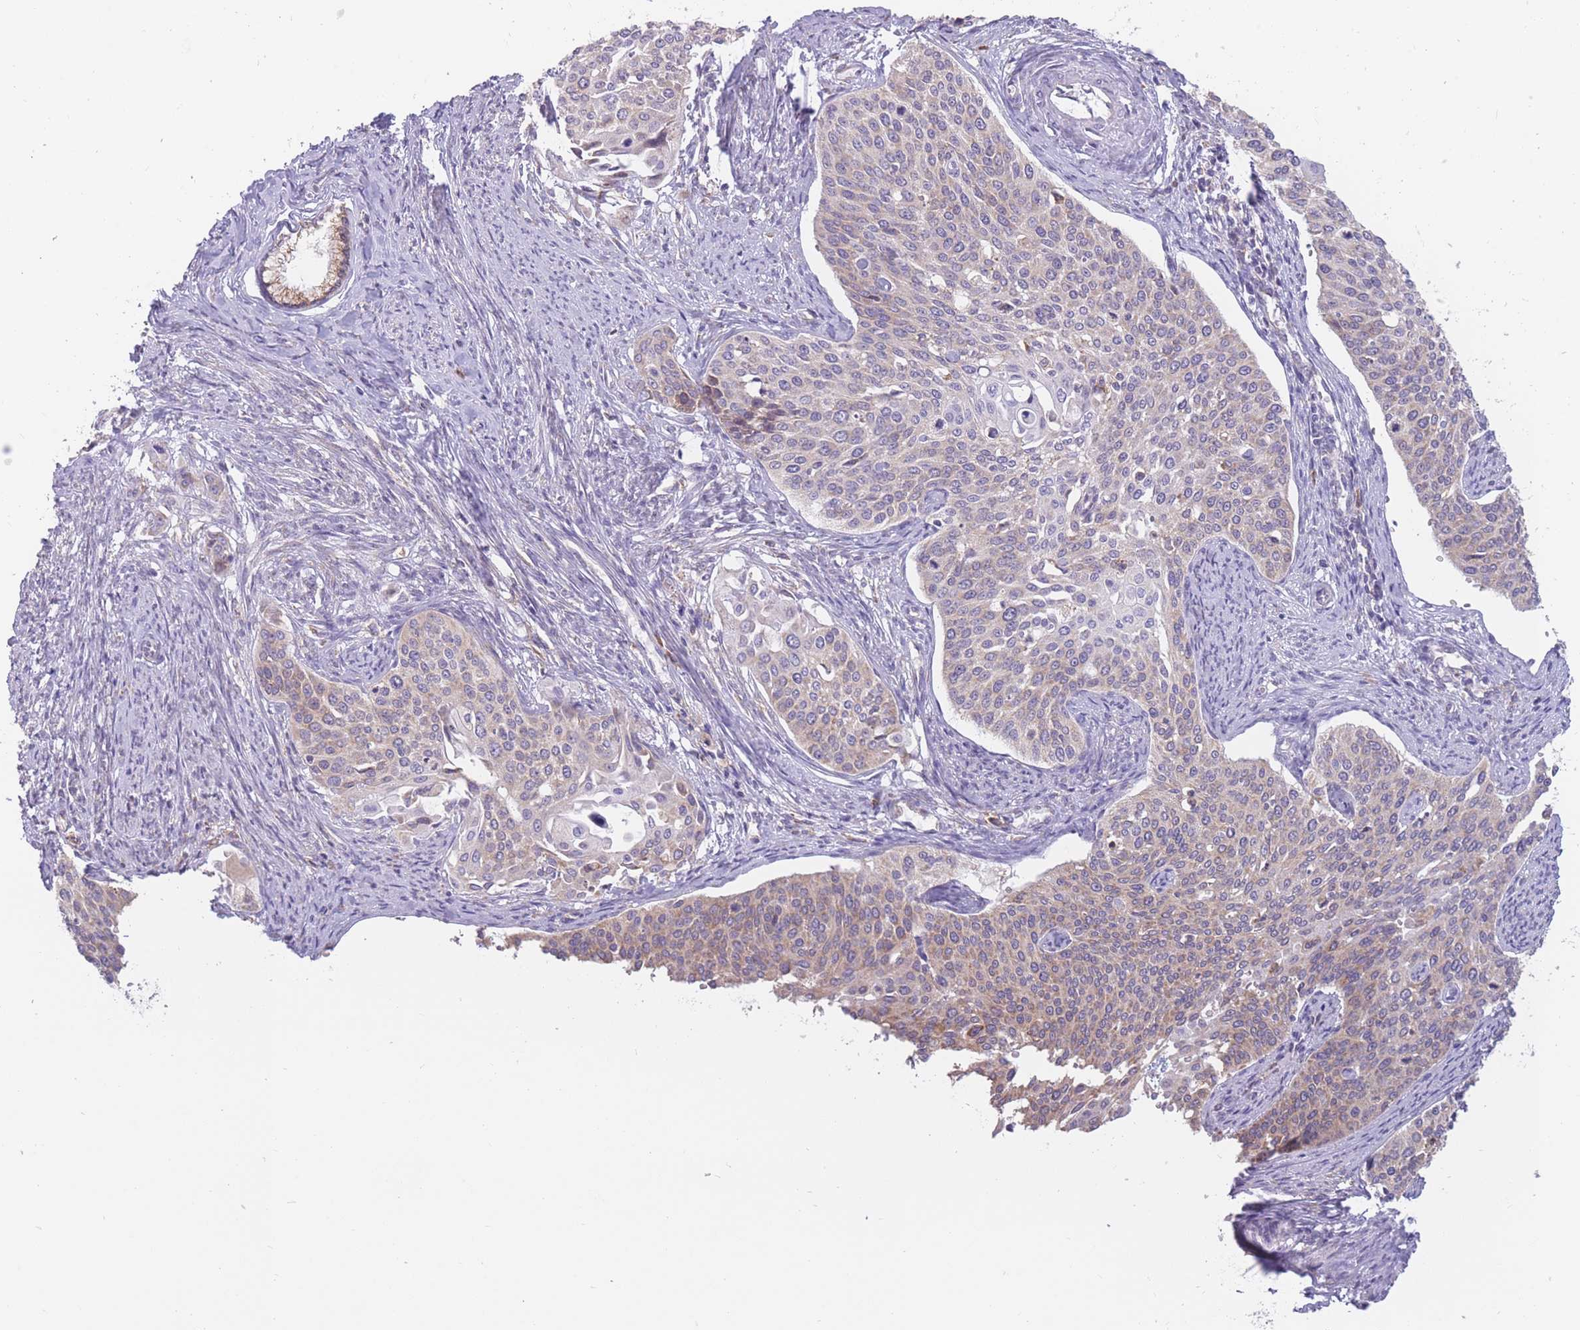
{"staining": {"intensity": "weak", "quantity": "25%-75%", "location": "cytoplasmic/membranous"}, "tissue": "cervical cancer", "cell_type": "Tumor cells", "image_type": "cancer", "snomed": [{"axis": "morphology", "description": "Squamous cell carcinoma, NOS"}, {"axis": "topography", "description": "Cervix"}], "caption": "Immunohistochemical staining of human cervical squamous cell carcinoma reveals low levels of weak cytoplasmic/membranous protein expression in approximately 25%-75% of tumor cells.", "gene": "TRAPPC5", "patient": {"sex": "female", "age": 44}}